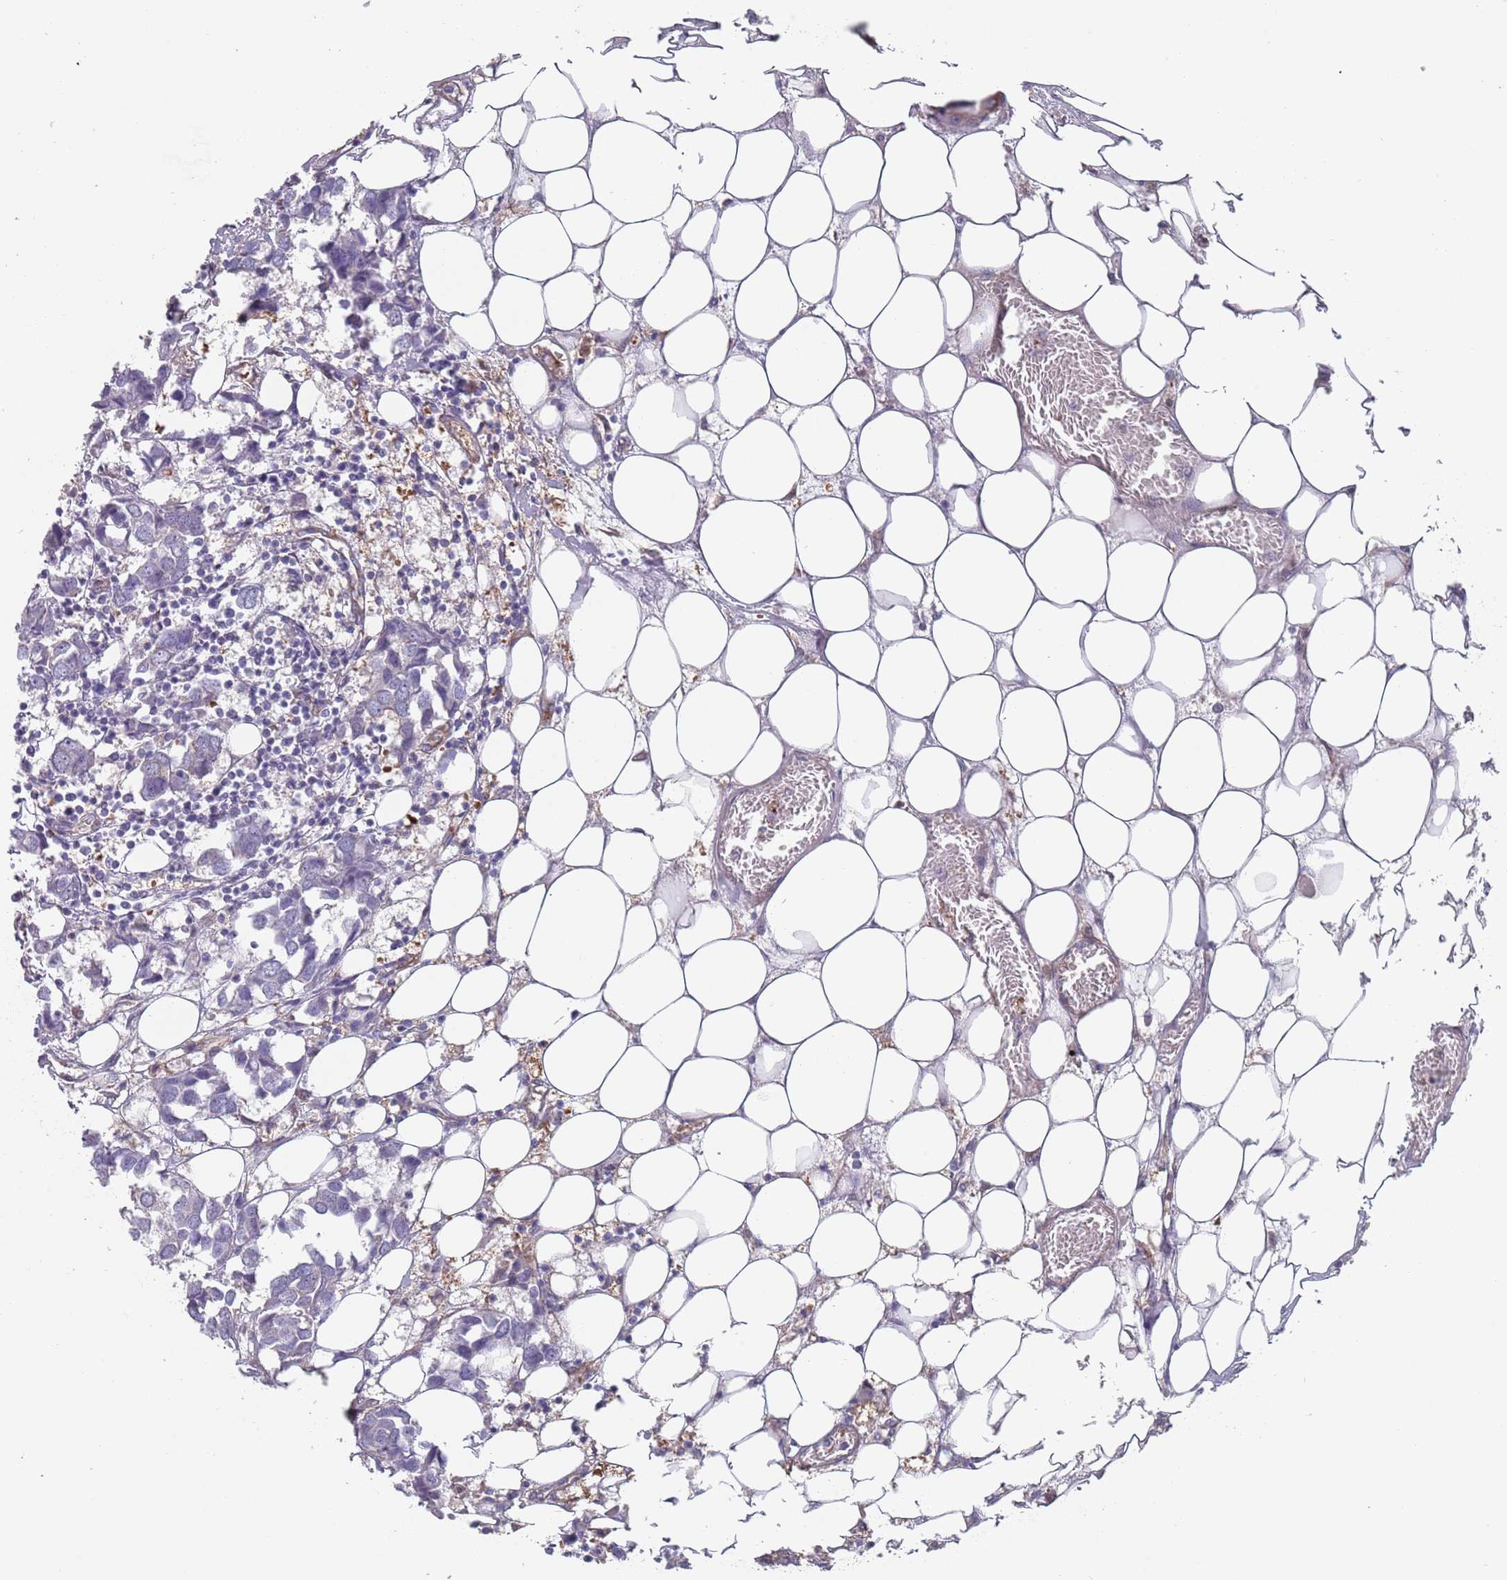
{"staining": {"intensity": "negative", "quantity": "none", "location": "none"}, "tissue": "breast cancer", "cell_type": "Tumor cells", "image_type": "cancer", "snomed": [{"axis": "morphology", "description": "Duct carcinoma"}, {"axis": "topography", "description": "Breast"}], "caption": "IHC micrograph of breast intraductal carcinoma stained for a protein (brown), which shows no positivity in tumor cells. (Brightfield microscopy of DAB IHC at high magnification).", "gene": "APPL2", "patient": {"sex": "female", "age": 83}}